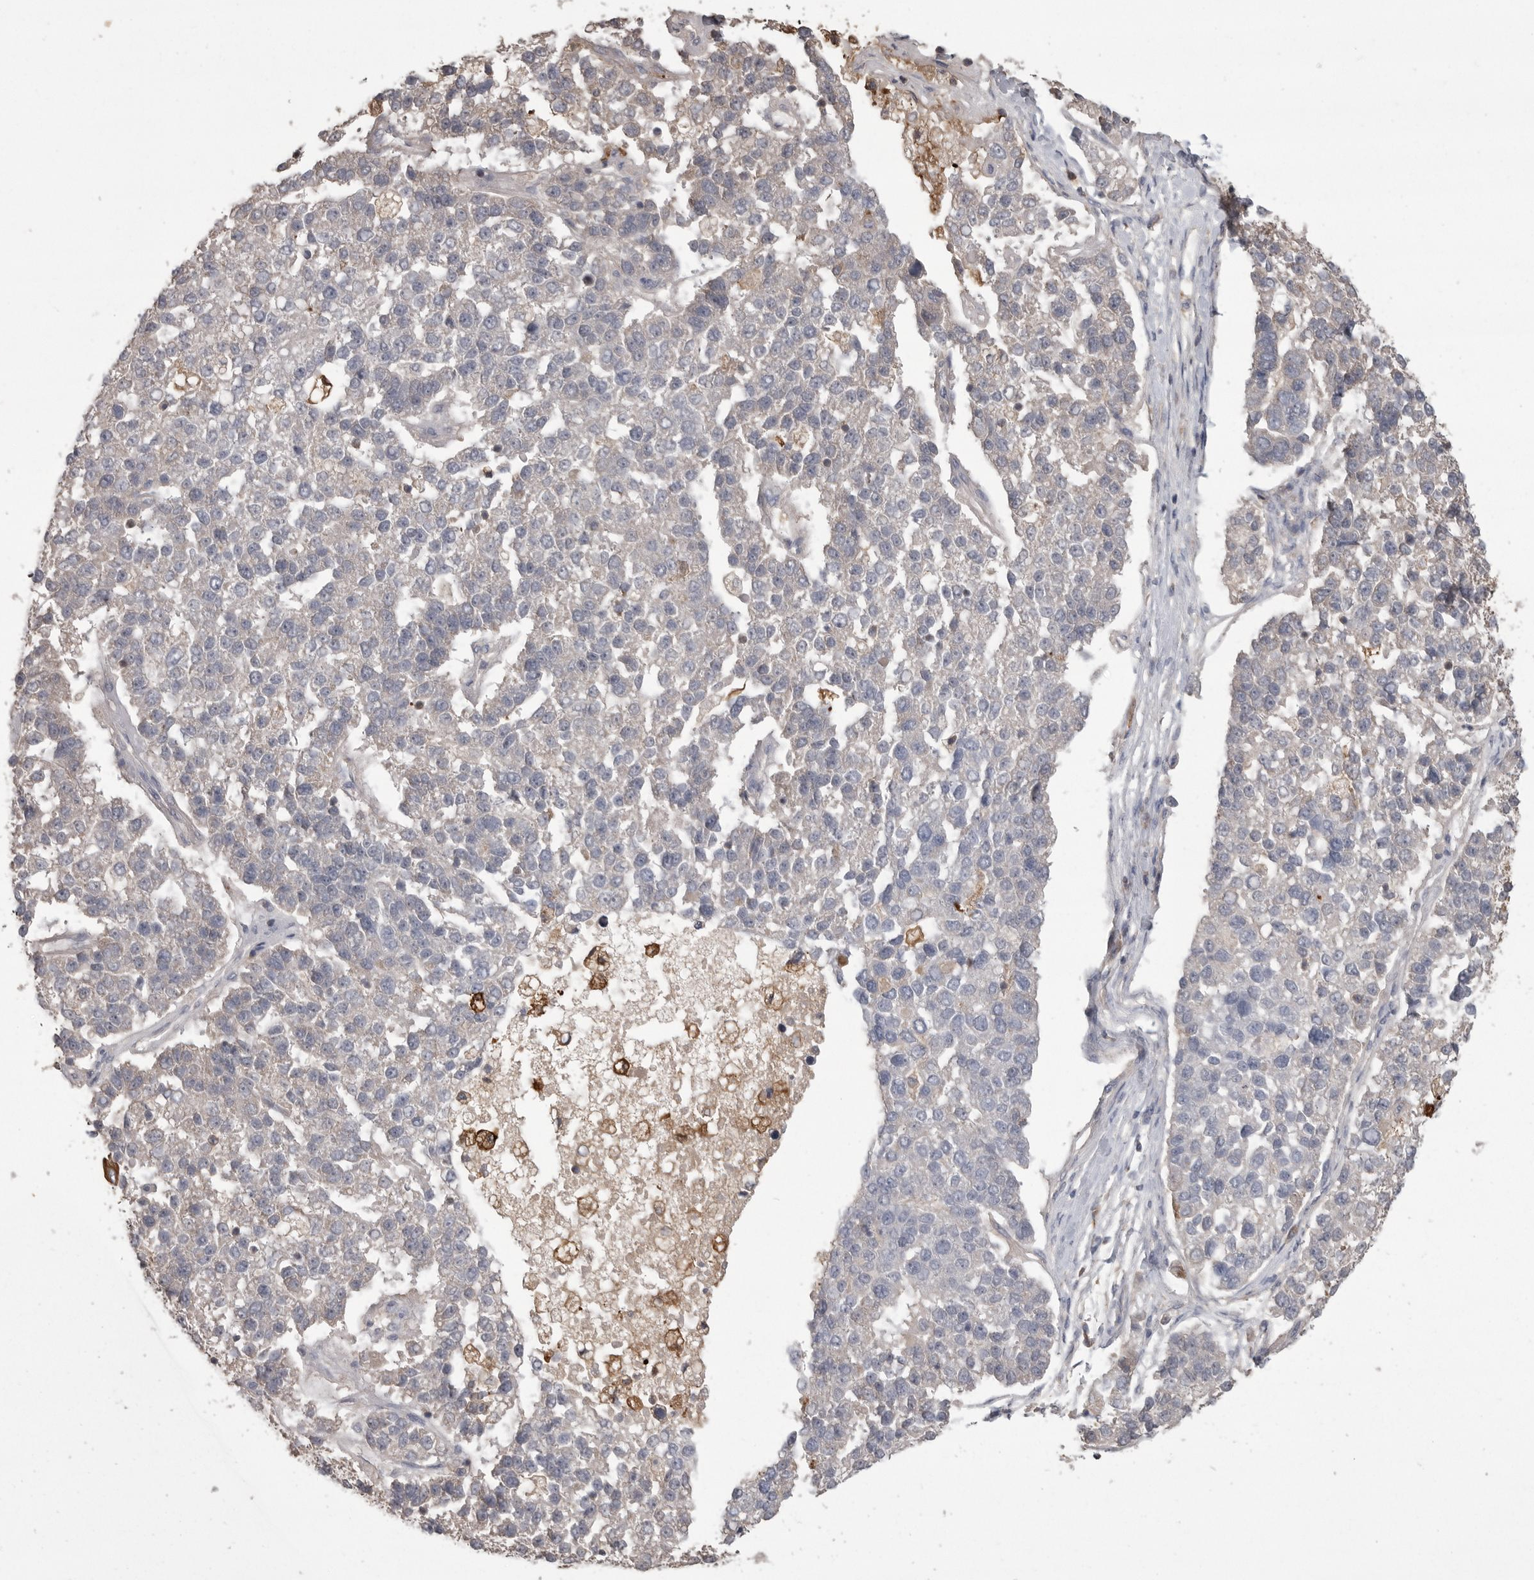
{"staining": {"intensity": "negative", "quantity": "none", "location": "none"}, "tissue": "pancreatic cancer", "cell_type": "Tumor cells", "image_type": "cancer", "snomed": [{"axis": "morphology", "description": "Adenocarcinoma, NOS"}, {"axis": "topography", "description": "Pancreas"}], "caption": "Tumor cells are negative for protein expression in human pancreatic adenocarcinoma.", "gene": "CMTM6", "patient": {"sex": "female", "age": 61}}